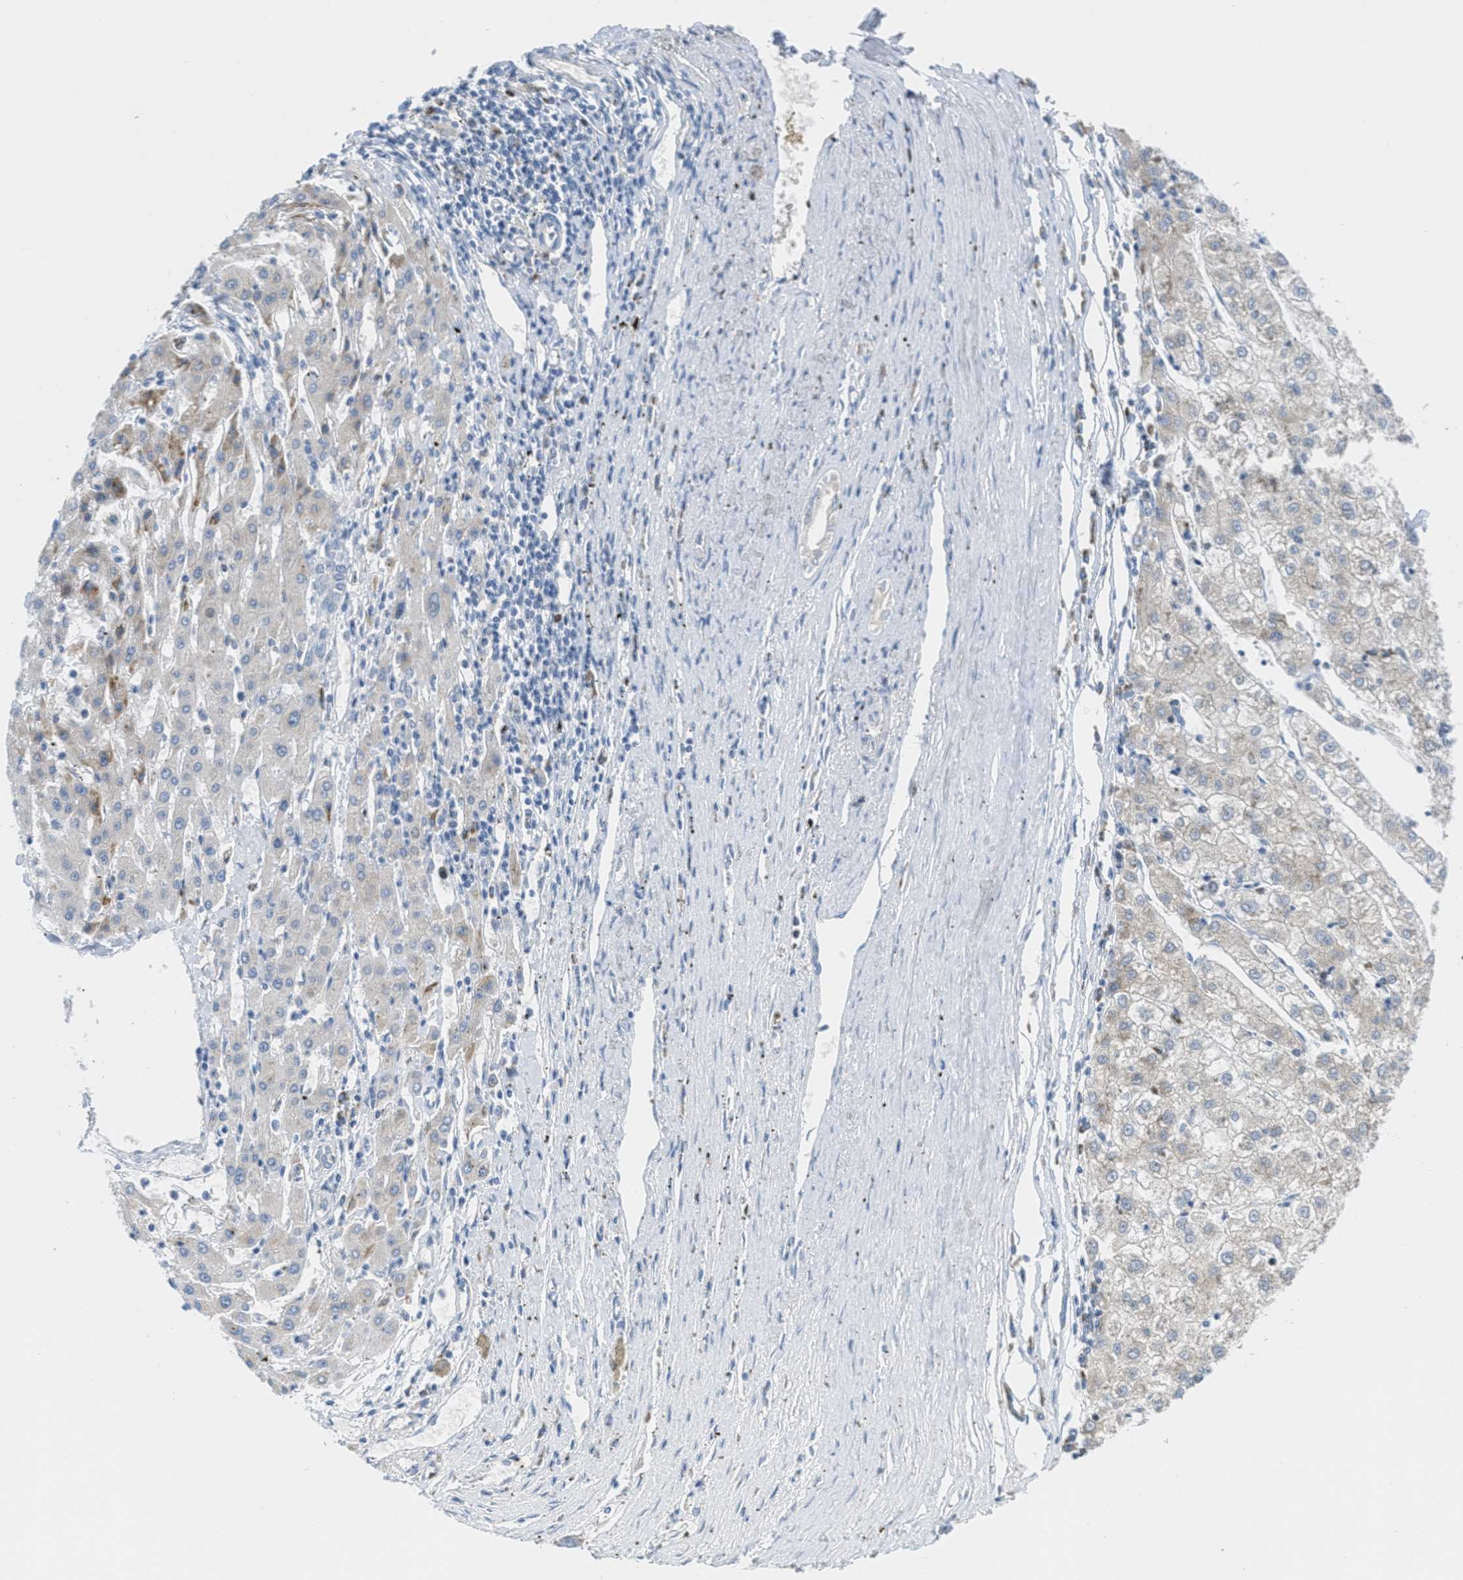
{"staining": {"intensity": "moderate", "quantity": "<25%", "location": "cytoplasmic/membranous"}, "tissue": "liver cancer", "cell_type": "Tumor cells", "image_type": "cancer", "snomed": [{"axis": "morphology", "description": "Carcinoma, Hepatocellular, NOS"}, {"axis": "topography", "description": "Liver"}], "caption": "Immunohistochemical staining of liver cancer (hepatocellular carcinoma) shows low levels of moderate cytoplasmic/membranous expression in approximately <25% of tumor cells.", "gene": "ORC6", "patient": {"sex": "male", "age": 72}}